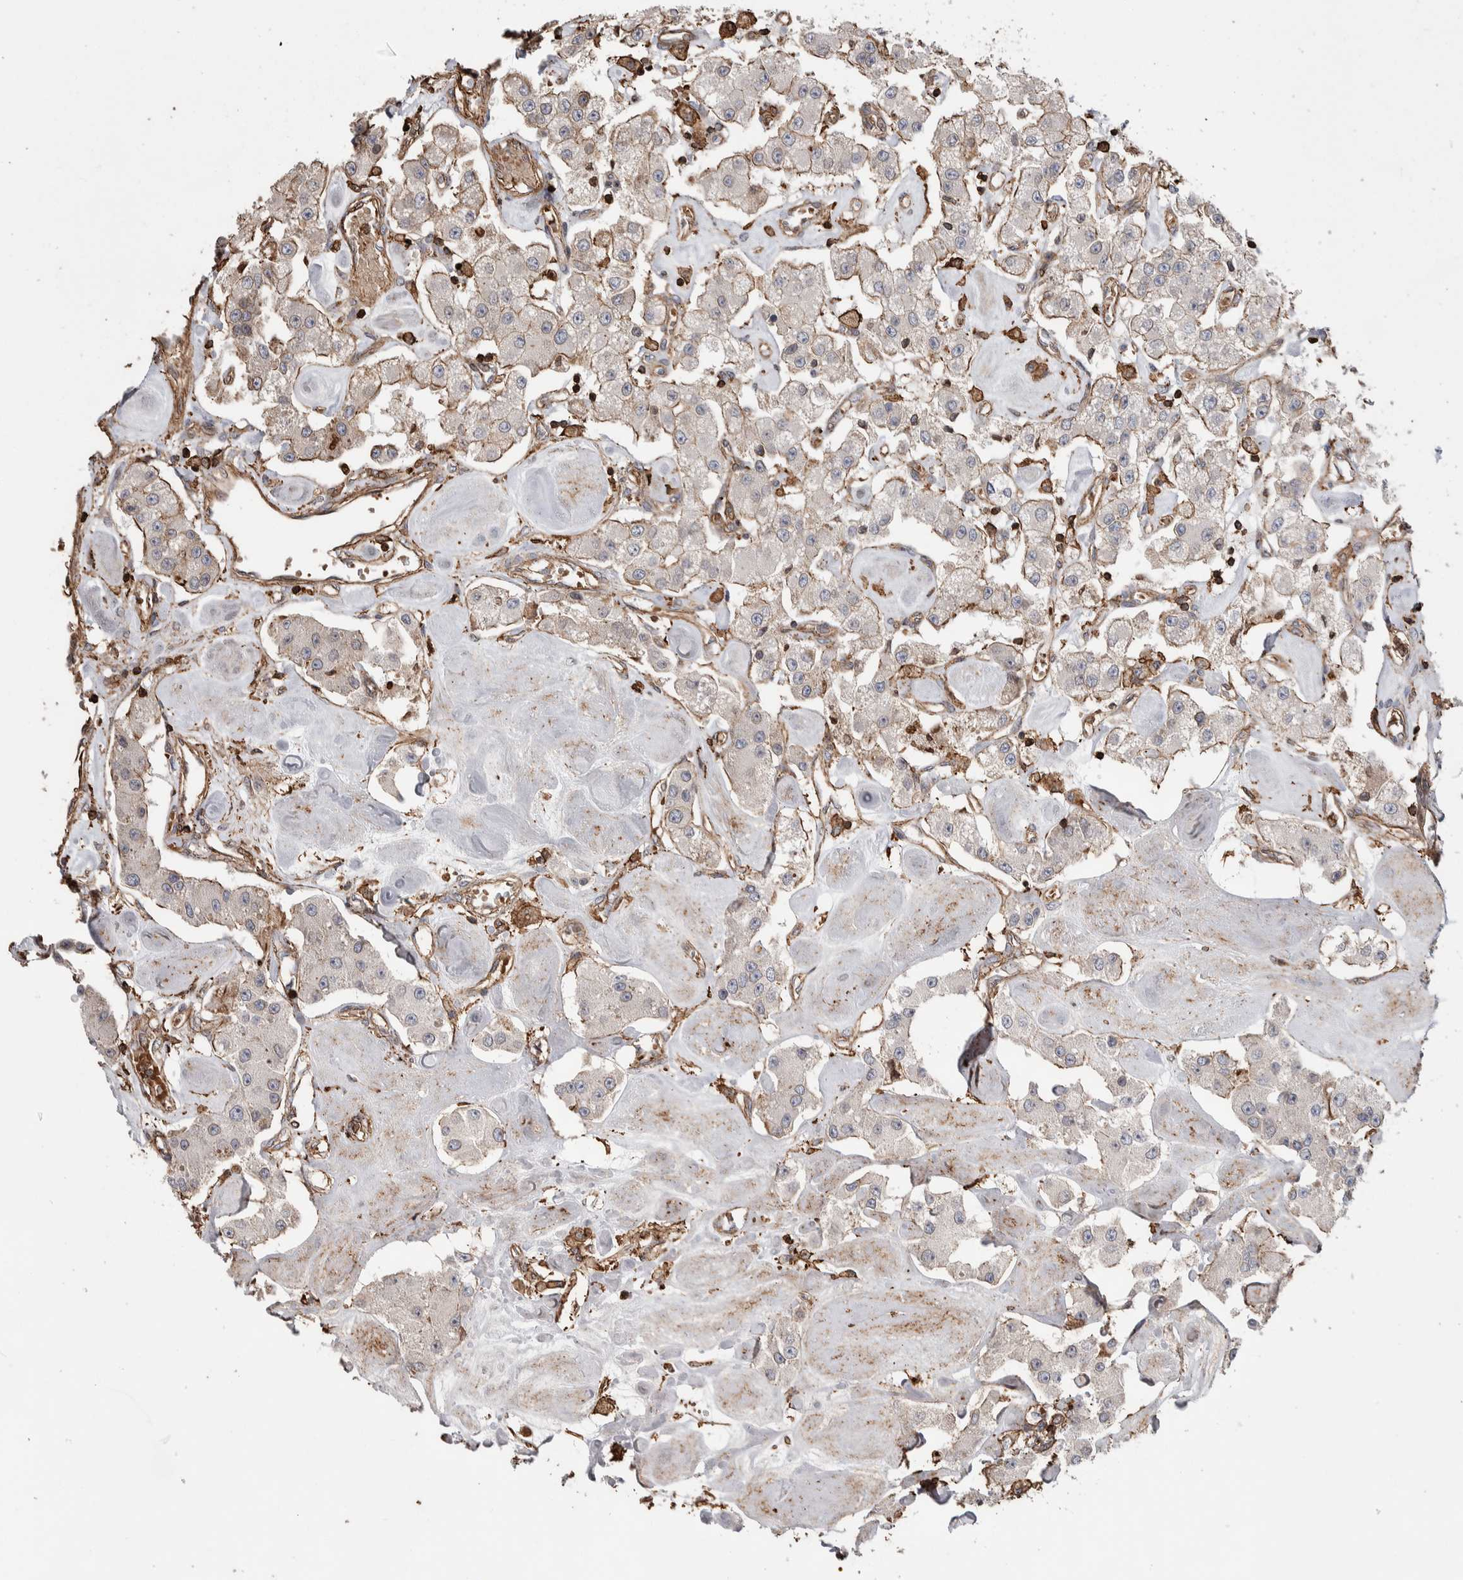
{"staining": {"intensity": "weak", "quantity": "<25%", "location": "cytoplasmic/membranous"}, "tissue": "carcinoid", "cell_type": "Tumor cells", "image_type": "cancer", "snomed": [{"axis": "morphology", "description": "Carcinoid, malignant, NOS"}, {"axis": "topography", "description": "Pancreas"}], "caption": "Tumor cells are negative for protein expression in human carcinoid.", "gene": "ENPP2", "patient": {"sex": "male", "age": 41}}